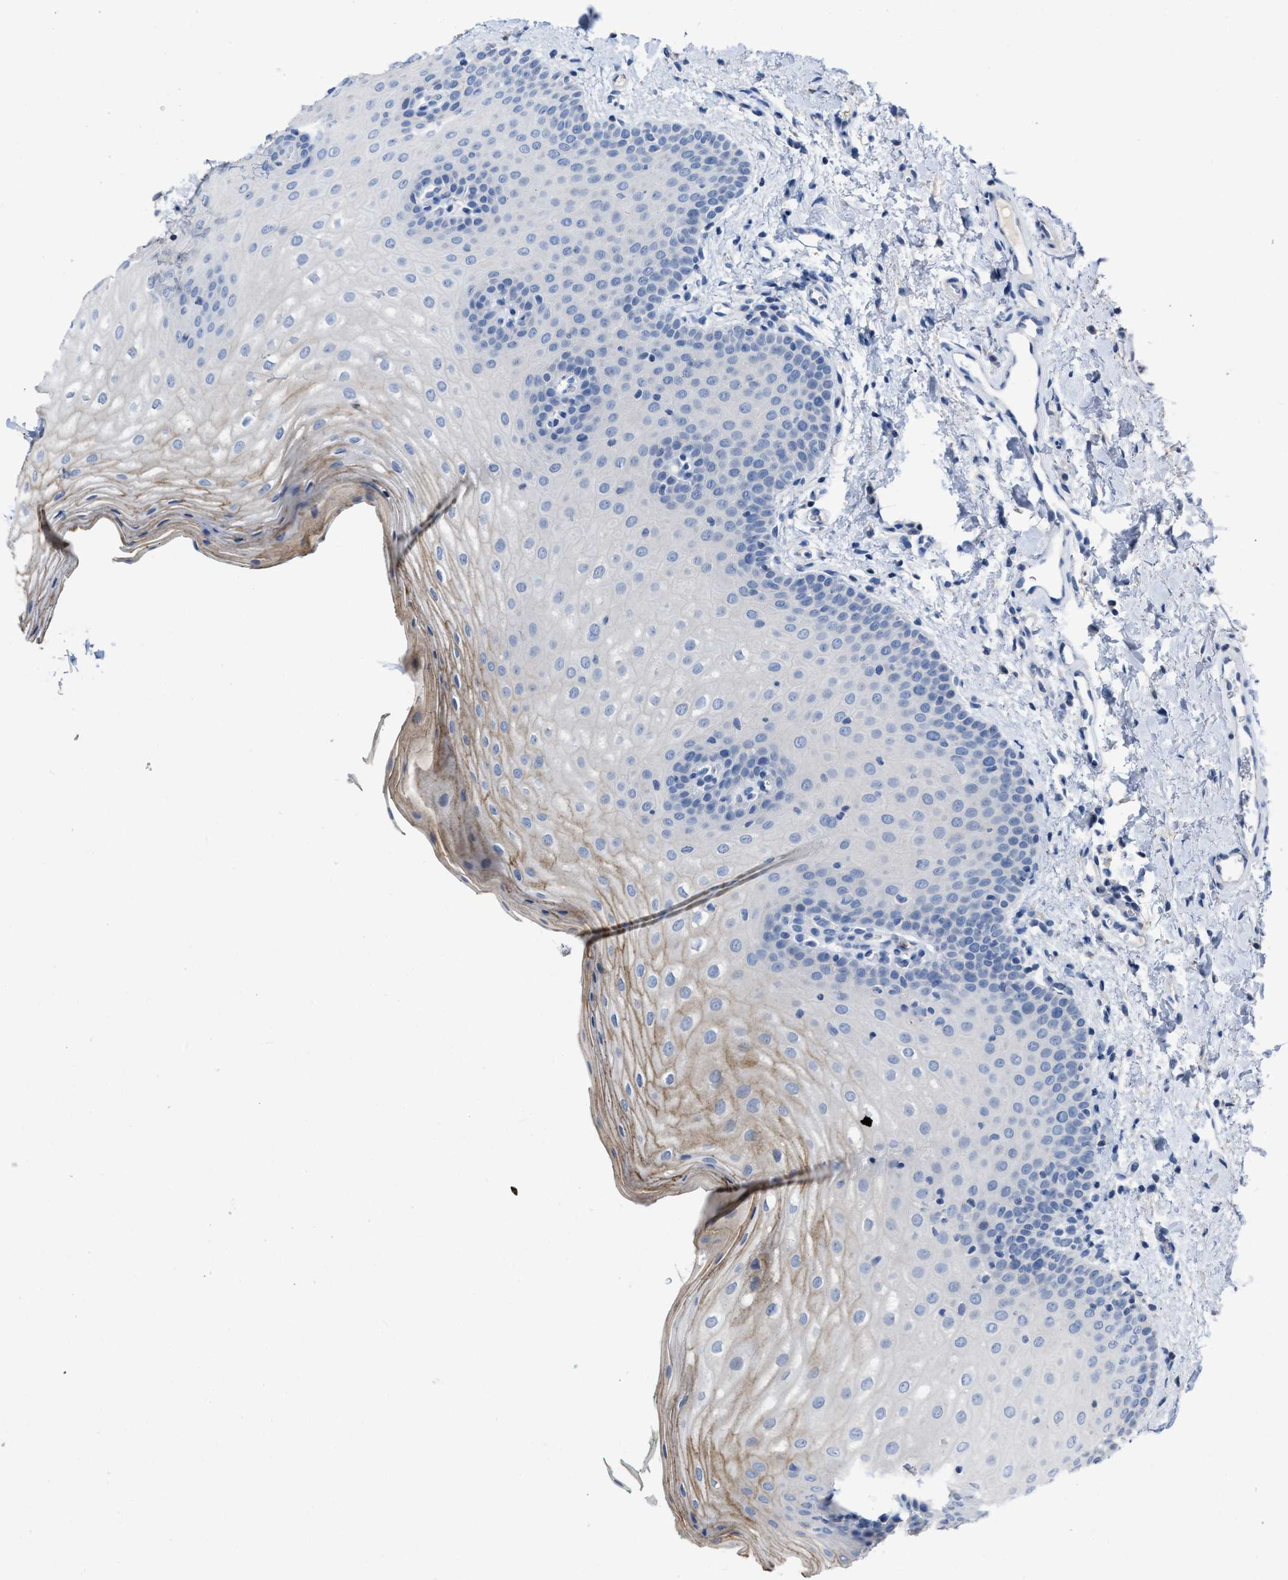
{"staining": {"intensity": "moderate", "quantity": "<25%", "location": "cytoplasmic/membranous"}, "tissue": "oral mucosa", "cell_type": "Squamous epithelial cells", "image_type": "normal", "snomed": [{"axis": "morphology", "description": "Normal tissue, NOS"}, {"axis": "topography", "description": "Skin"}, {"axis": "topography", "description": "Oral tissue"}], "caption": "IHC (DAB (3,3'-diaminobenzidine)) staining of unremarkable human oral mucosa reveals moderate cytoplasmic/membranous protein expression in about <25% of squamous epithelial cells.", "gene": "CEACAM5", "patient": {"sex": "male", "age": 84}}